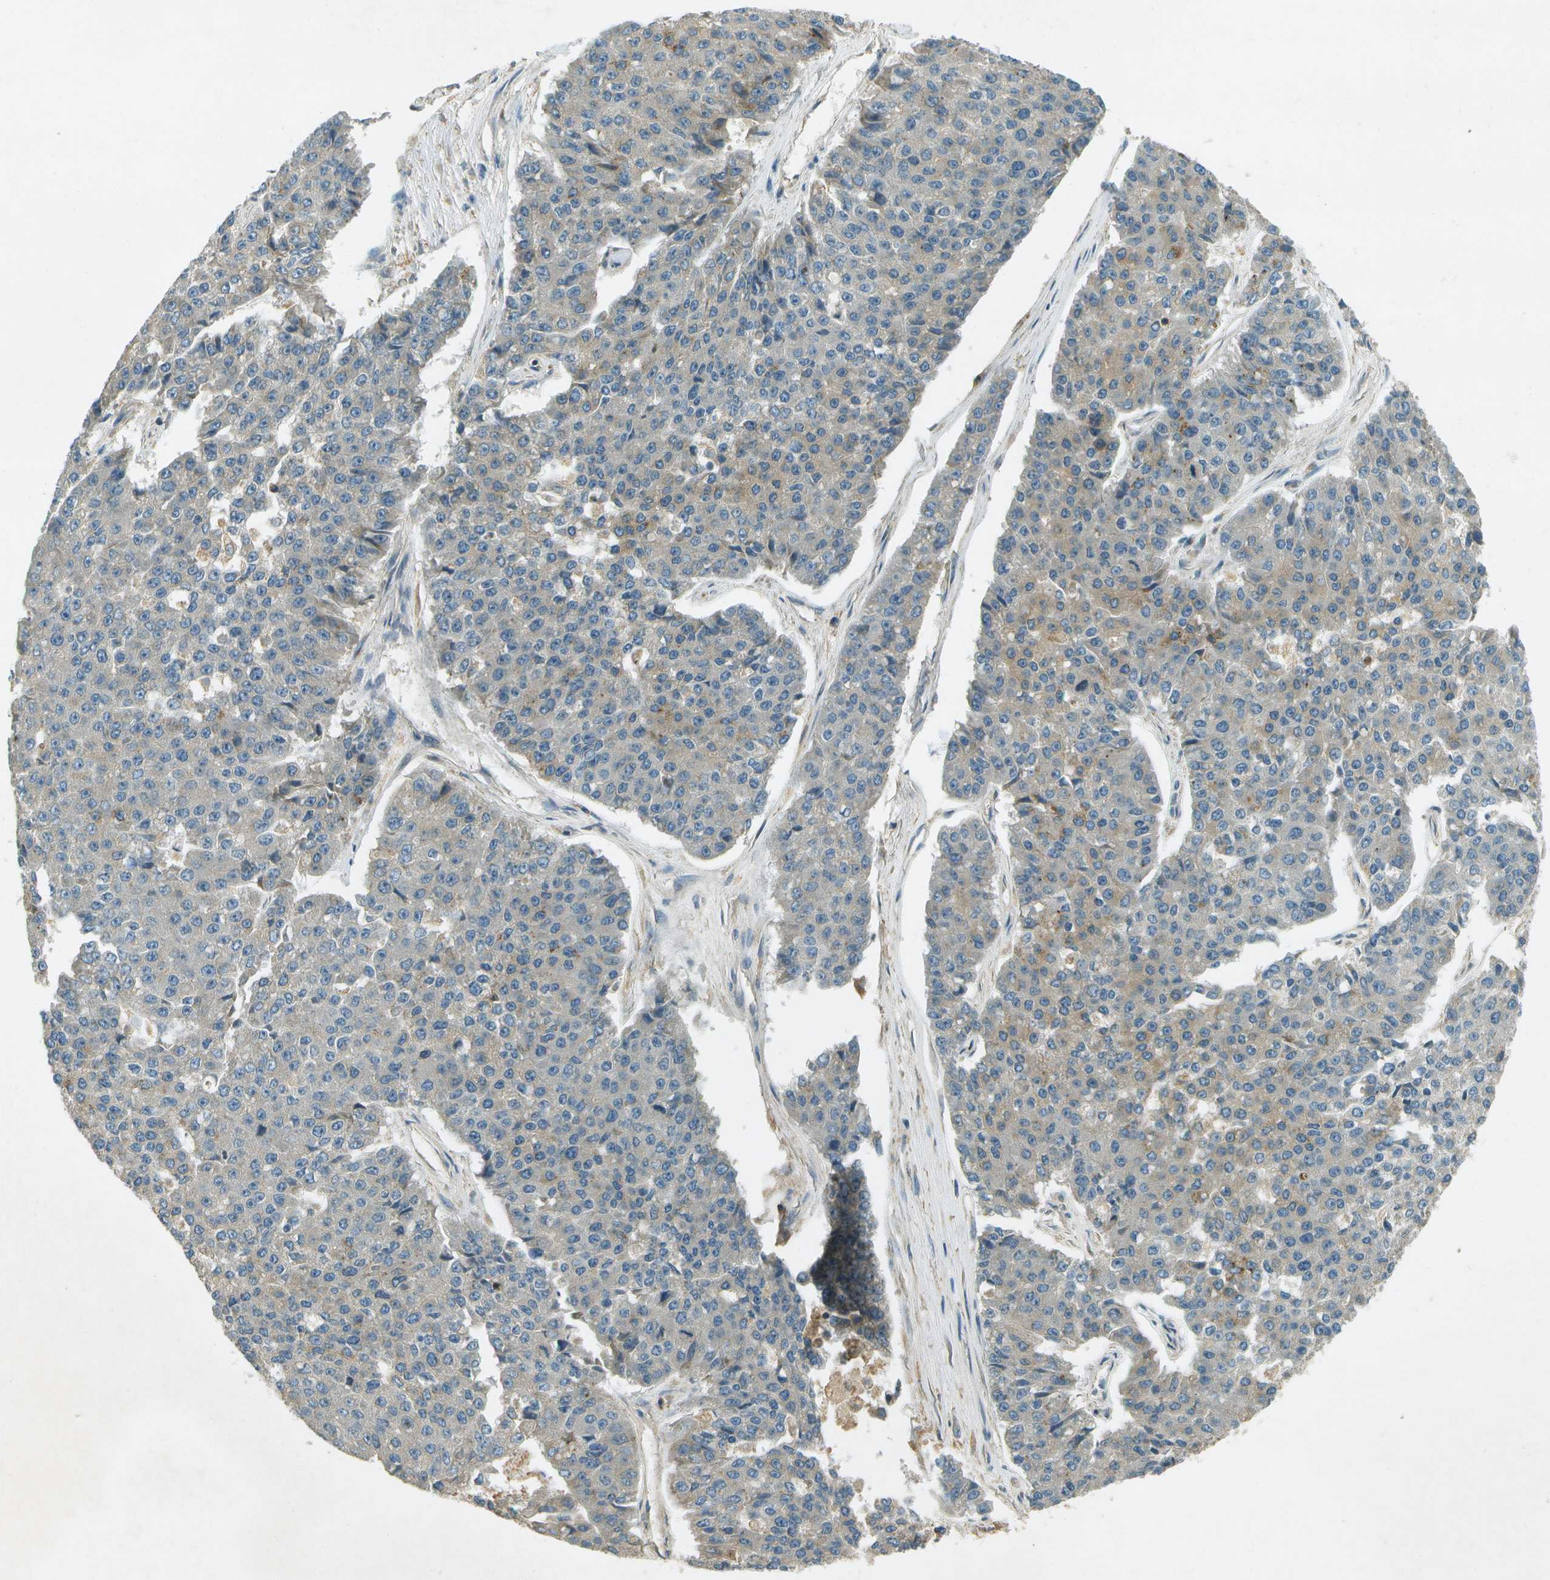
{"staining": {"intensity": "moderate", "quantity": "<25%", "location": "cytoplasmic/membranous"}, "tissue": "pancreatic cancer", "cell_type": "Tumor cells", "image_type": "cancer", "snomed": [{"axis": "morphology", "description": "Adenocarcinoma, NOS"}, {"axis": "topography", "description": "Pancreas"}], "caption": "Protein staining of pancreatic adenocarcinoma tissue demonstrates moderate cytoplasmic/membranous expression in approximately <25% of tumor cells. (IHC, brightfield microscopy, high magnification).", "gene": "NUDT4", "patient": {"sex": "male", "age": 50}}